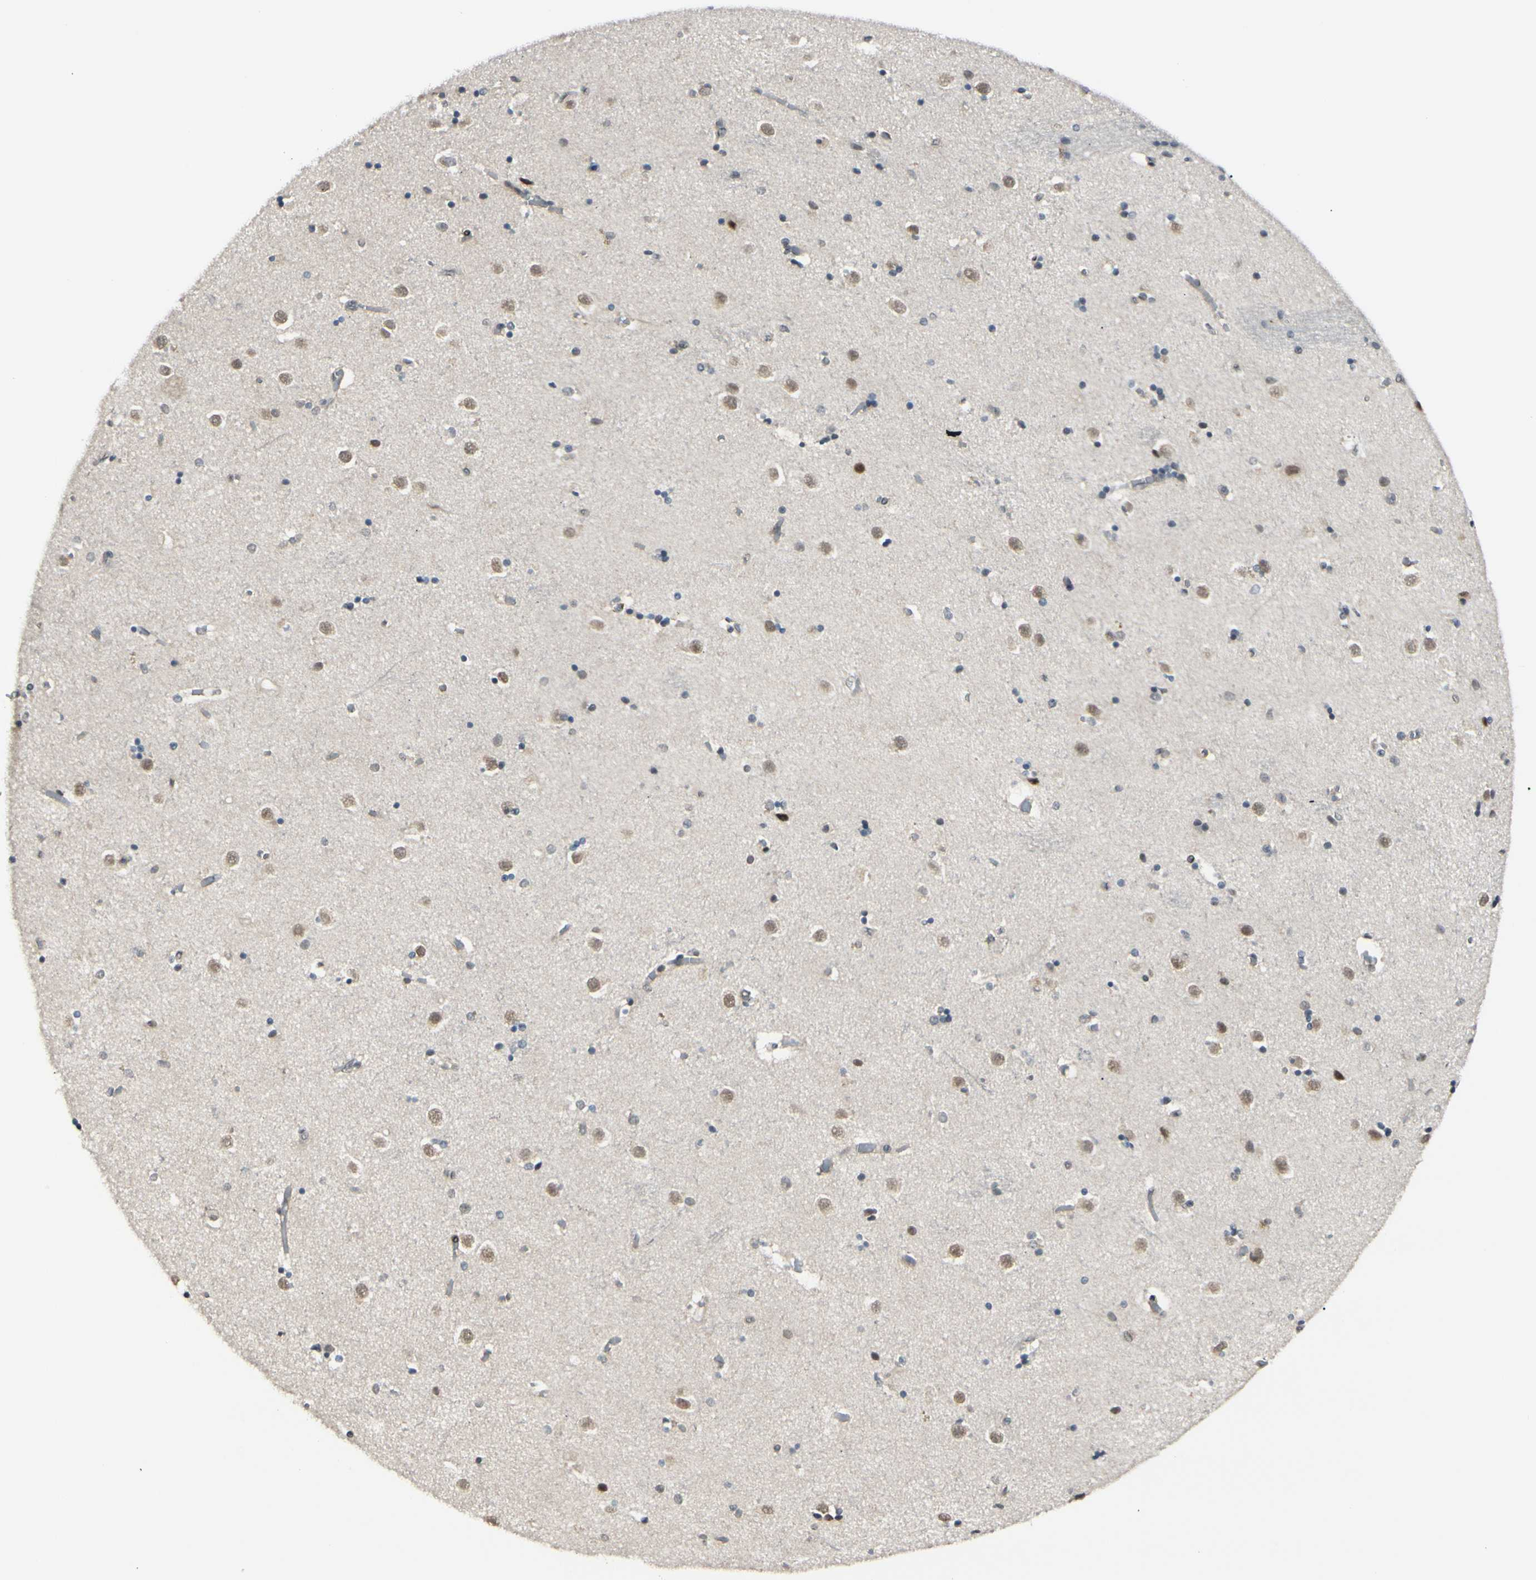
{"staining": {"intensity": "negative", "quantity": "none", "location": "none"}, "tissue": "caudate", "cell_type": "Glial cells", "image_type": "normal", "snomed": [{"axis": "morphology", "description": "Normal tissue, NOS"}, {"axis": "topography", "description": "Lateral ventricle wall"}], "caption": "The histopathology image demonstrates no significant positivity in glial cells of caudate. (DAB (3,3'-diaminobenzidine) IHC with hematoxylin counter stain).", "gene": "BRMS1", "patient": {"sex": "female", "age": 54}}